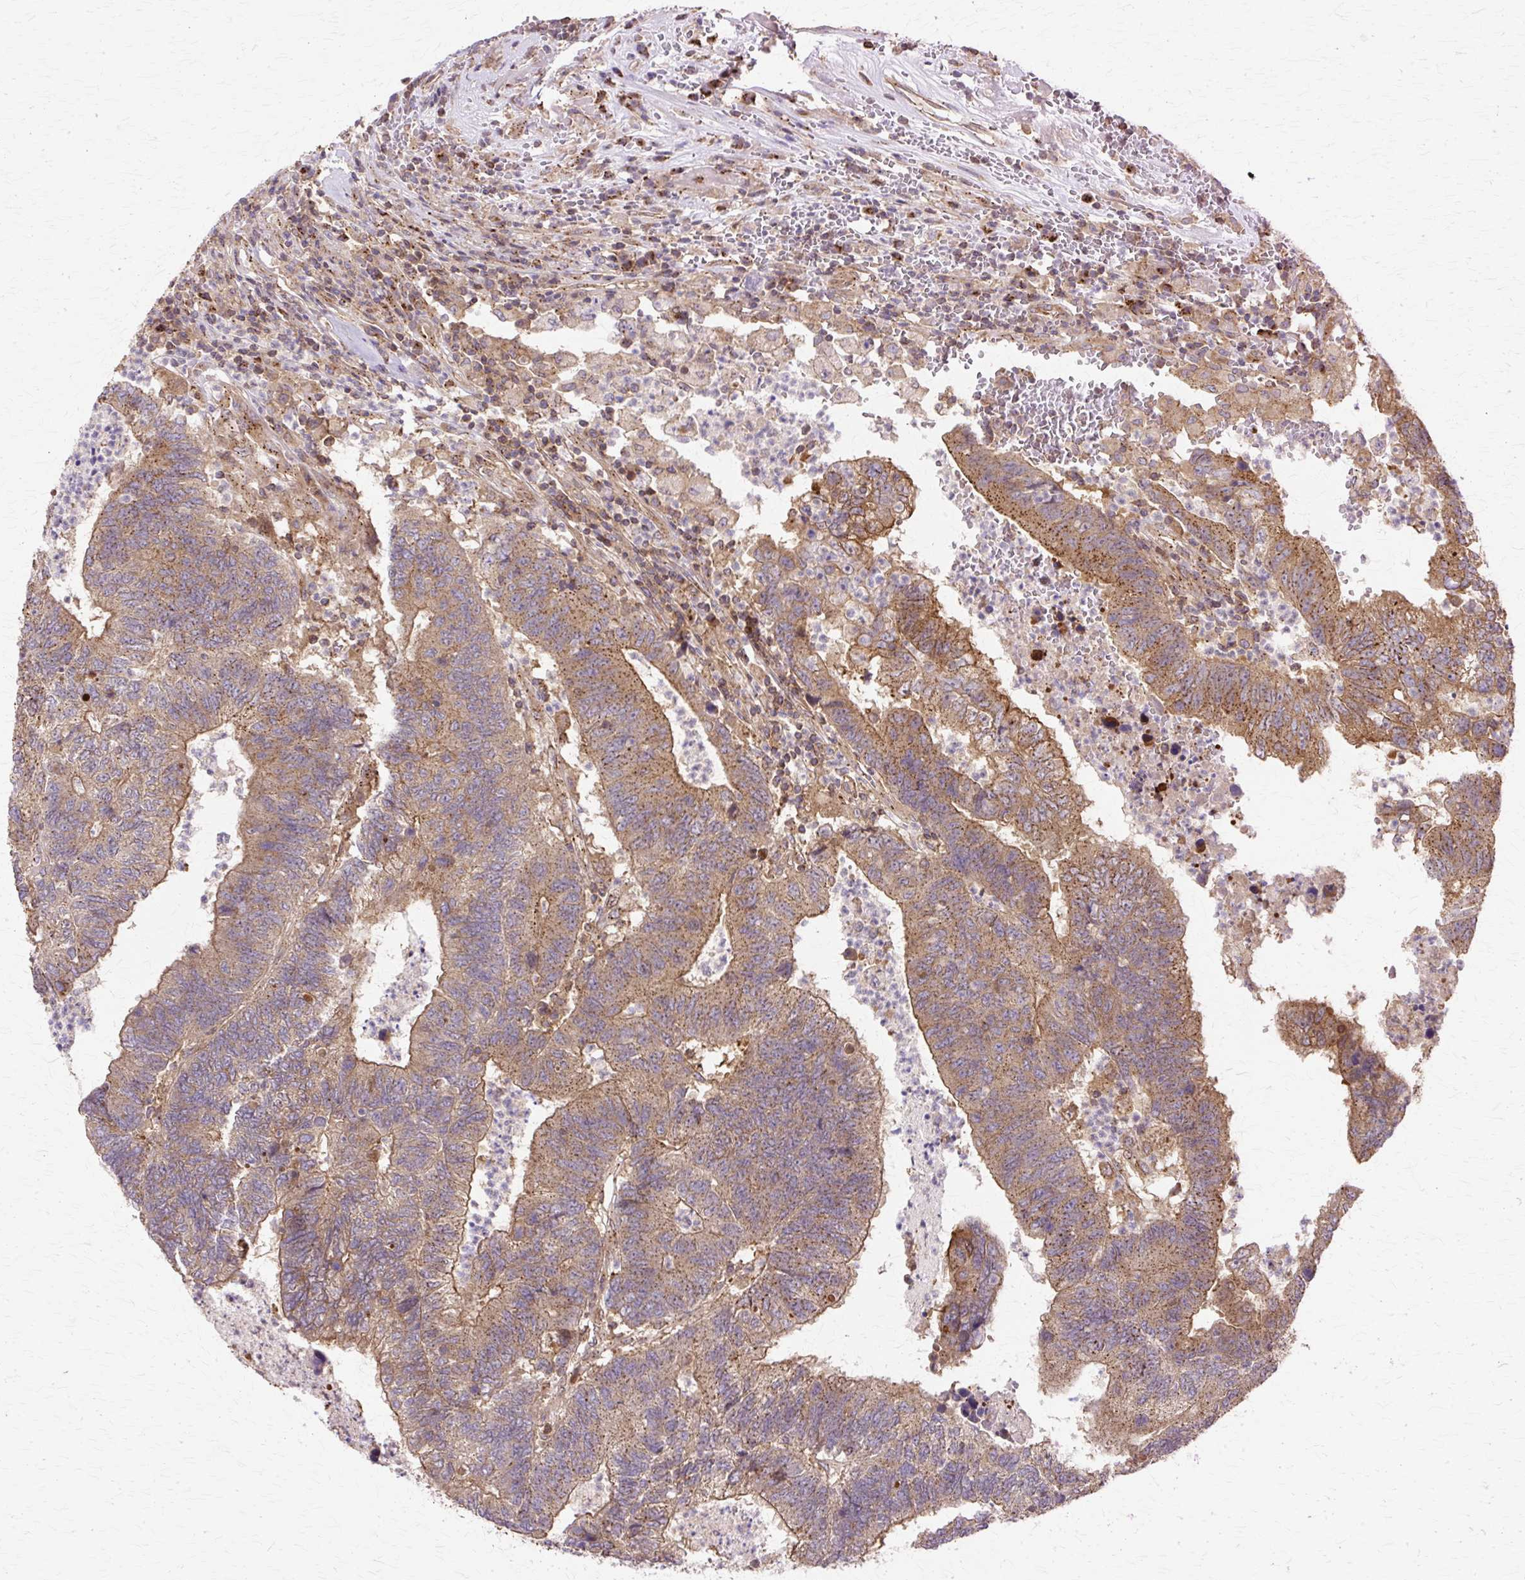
{"staining": {"intensity": "moderate", "quantity": ">75%", "location": "cytoplasmic/membranous"}, "tissue": "colorectal cancer", "cell_type": "Tumor cells", "image_type": "cancer", "snomed": [{"axis": "morphology", "description": "Adenocarcinoma, NOS"}, {"axis": "topography", "description": "Colon"}], "caption": "Protein analysis of colorectal cancer tissue exhibits moderate cytoplasmic/membranous positivity in about >75% of tumor cells. (DAB = brown stain, brightfield microscopy at high magnification).", "gene": "COPB1", "patient": {"sex": "female", "age": 48}}